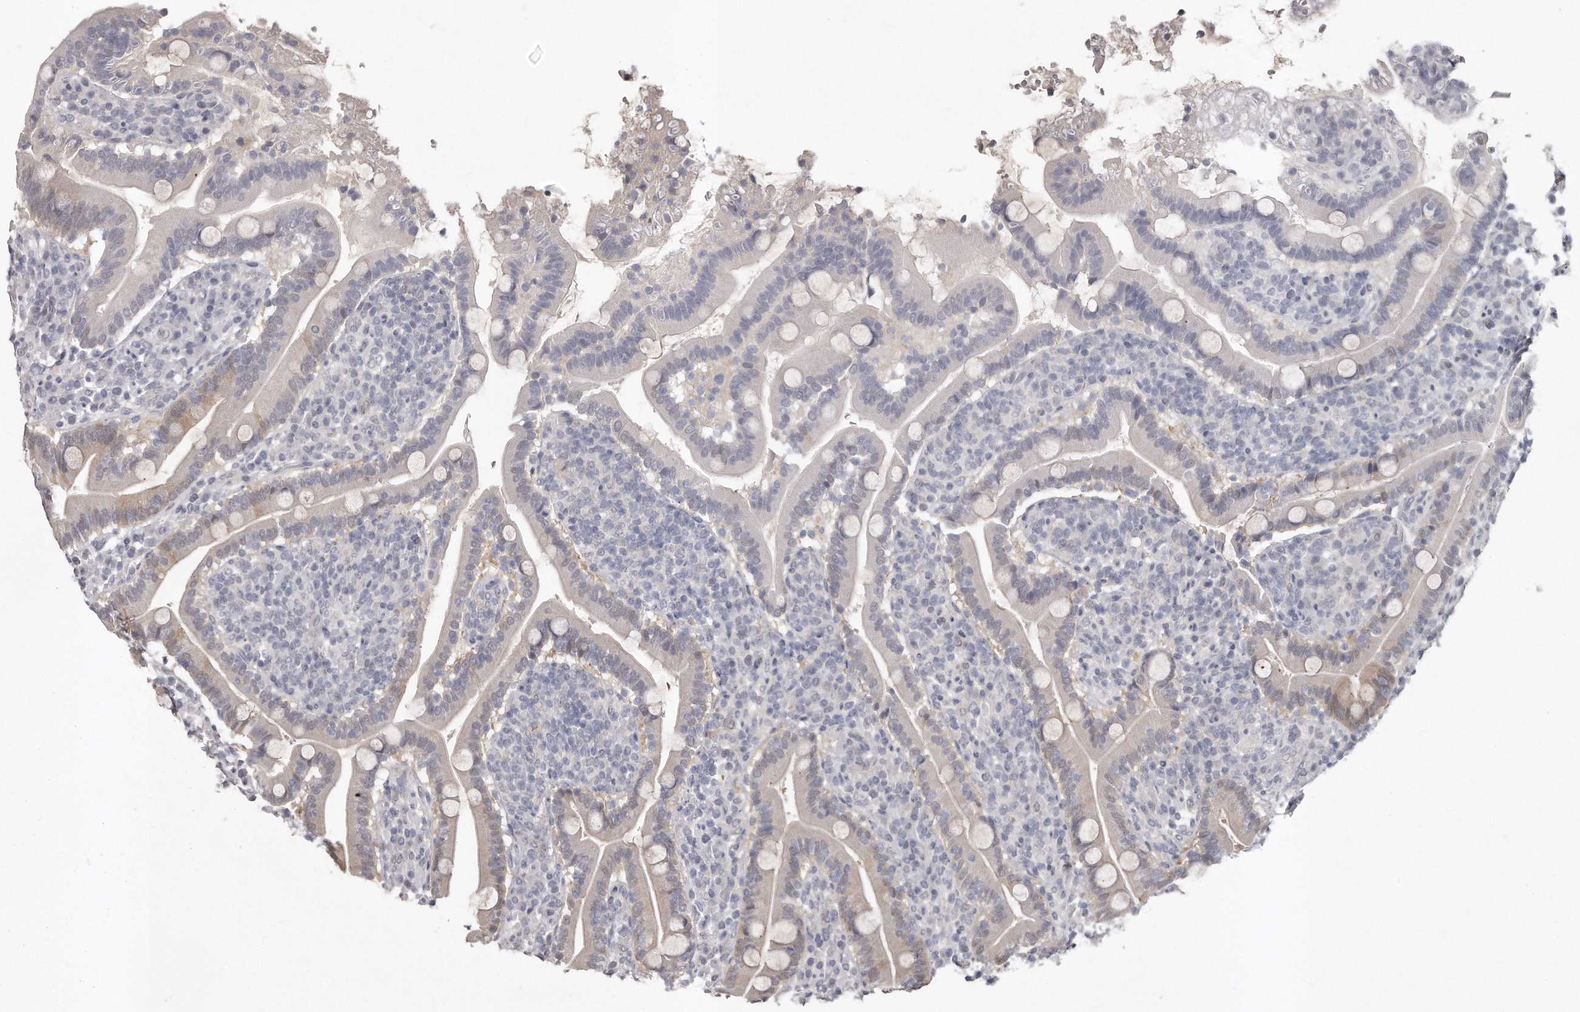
{"staining": {"intensity": "moderate", "quantity": ">75%", "location": "cytoplasmic/membranous"}, "tissue": "duodenum", "cell_type": "Glandular cells", "image_type": "normal", "snomed": [{"axis": "morphology", "description": "Normal tissue, NOS"}, {"axis": "topography", "description": "Duodenum"}], "caption": "Glandular cells reveal medium levels of moderate cytoplasmic/membranous positivity in about >75% of cells in benign human duodenum.", "gene": "GGCT", "patient": {"sex": "male", "age": 35}}